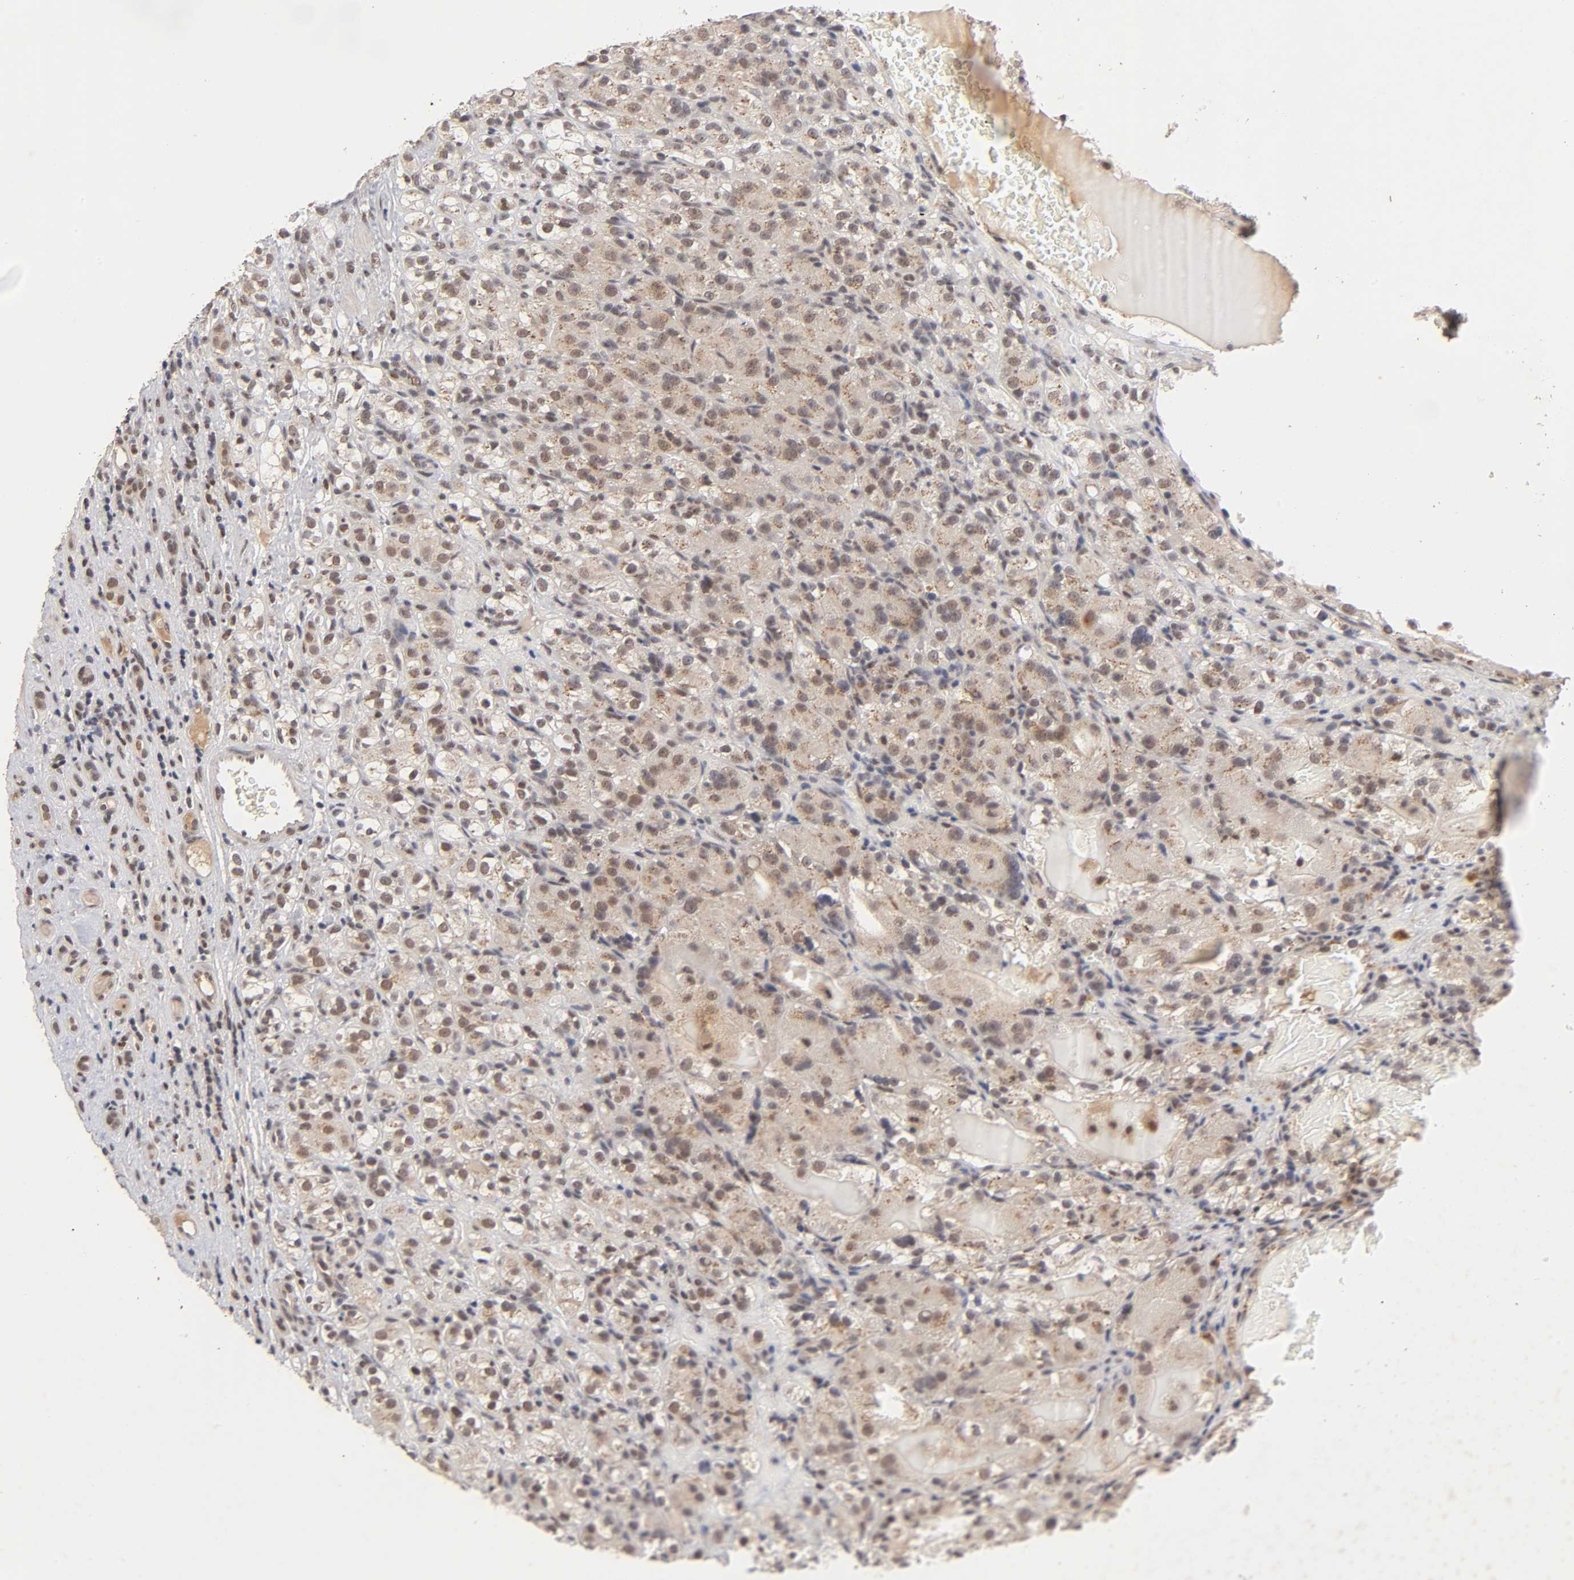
{"staining": {"intensity": "moderate", "quantity": ">75%", "location": "cytoplasmic/membranous,nuclear"}, "tissue": "renal cancer", "cell_type": "Tumor cells", "image_type": "cancer", "snomed": [{"axis": "morphology", "description": "Normal tissue, NOS"}, {"axis": "morphology", "description": "Adenocarcinoma, NOS"}, {"axis": "topography", "description": "Kidney"}], "caption": "Moderate cytoplasmic/membranous and nuclear staining is identified in about >75% of tumor cells in adenocarcinoma (renal). Ihc stains the protein of interest in brown and the nuclei are stained blue.", "gene": "EP300", "patient": {"sex": "male", "age": 61}}